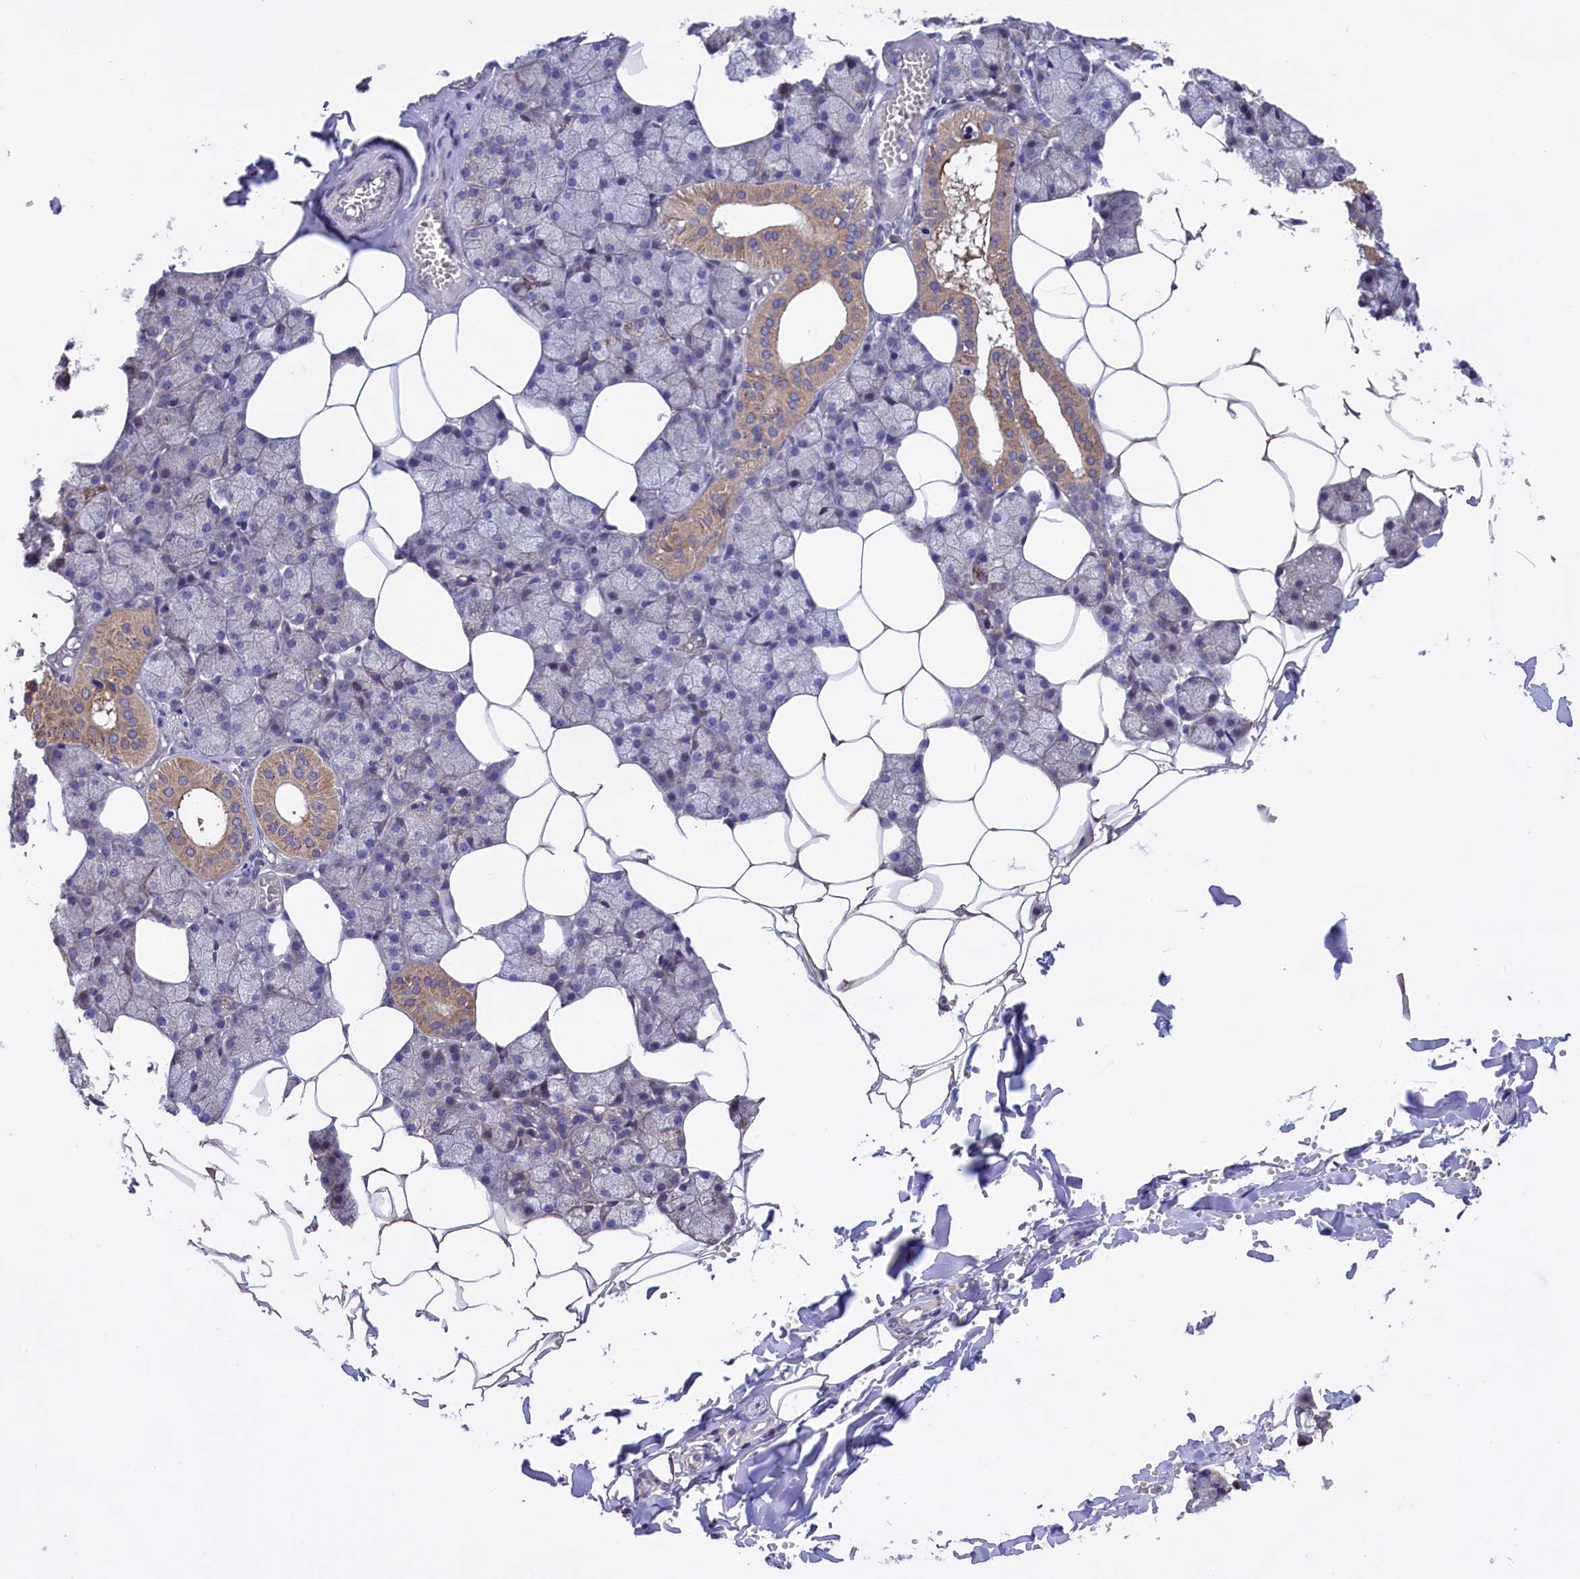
{"staining": {"intensity": "moderate", "quantity": "<25%", "location": "cytoplasmic/membranous"}, "tissue": "salivary gland", "cell_type": "Glandular cells", "image_type": "normal", "snomed": [{"axis": "morphology", "description": "Normal tissue, NOS"}, {"axis": "topography", "description": "Salivary gland"}], "caption": "Glandular cells display moderate cytoplasmic/membranous expression in approximately <25% of cells in normal salivary gland. Nuclei are stained in blue.", "gene": "CYP2U1", "patient": {"sex": "male", "age": 62}}